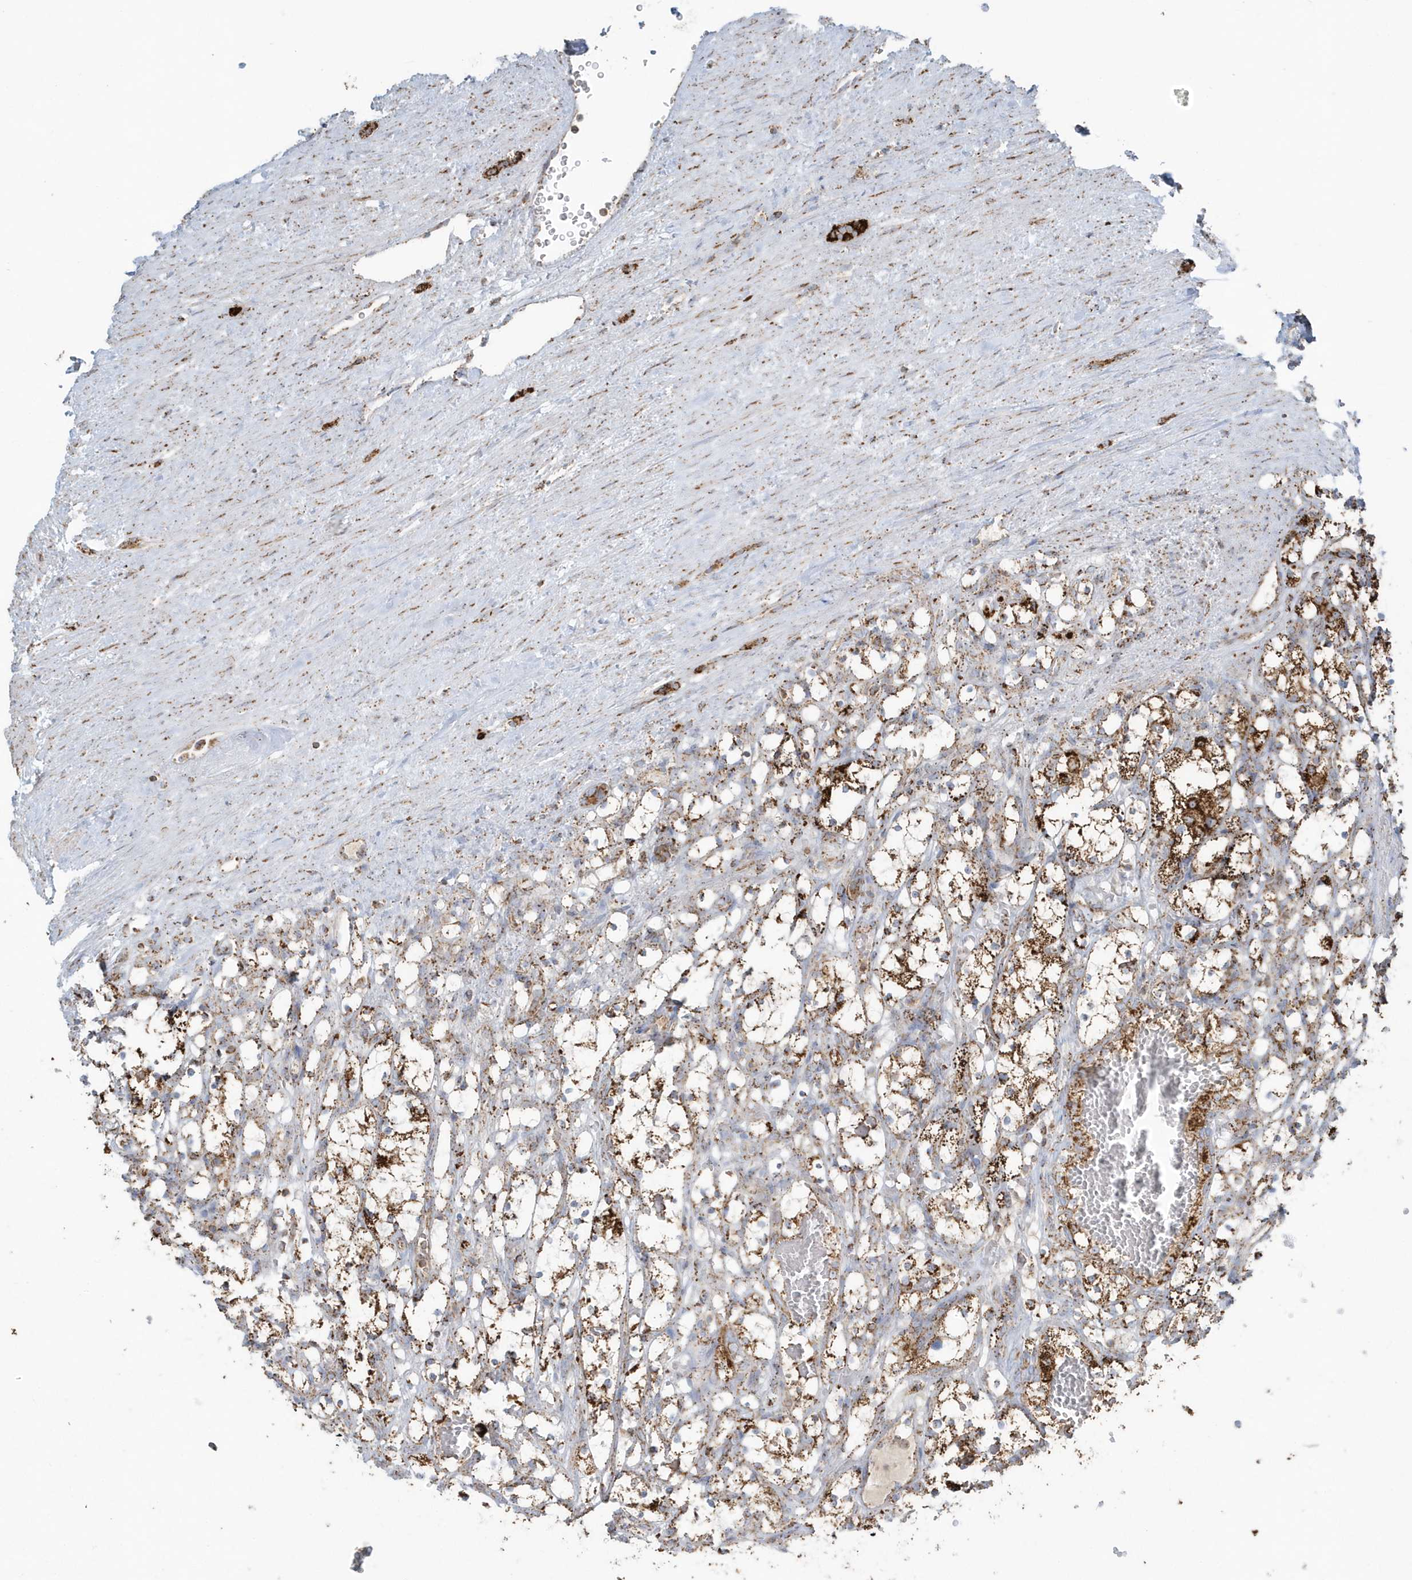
{"staining": {"intensity": "strong", "quantity": "25%-75%", "location": "cytoplasmic/membranous"}, "tissue": "renal cancer", "cell_type": "Tumor cells", "image_type": "cancer", "snomed": [{"axis": "morphology", "description": "Adenocarcinoma, NOS"}, {"axis": "topography", "description": "Kidney"}], "caption": "Protein staining of renal cancer (adenocarcinoma) tissue demonstrates strong cytoplasmic/membranous positivity in about 25%-75% of tumor cells.", "gene": "RAB11FIP3", "patient": {"sex": "female", "age": 69}}